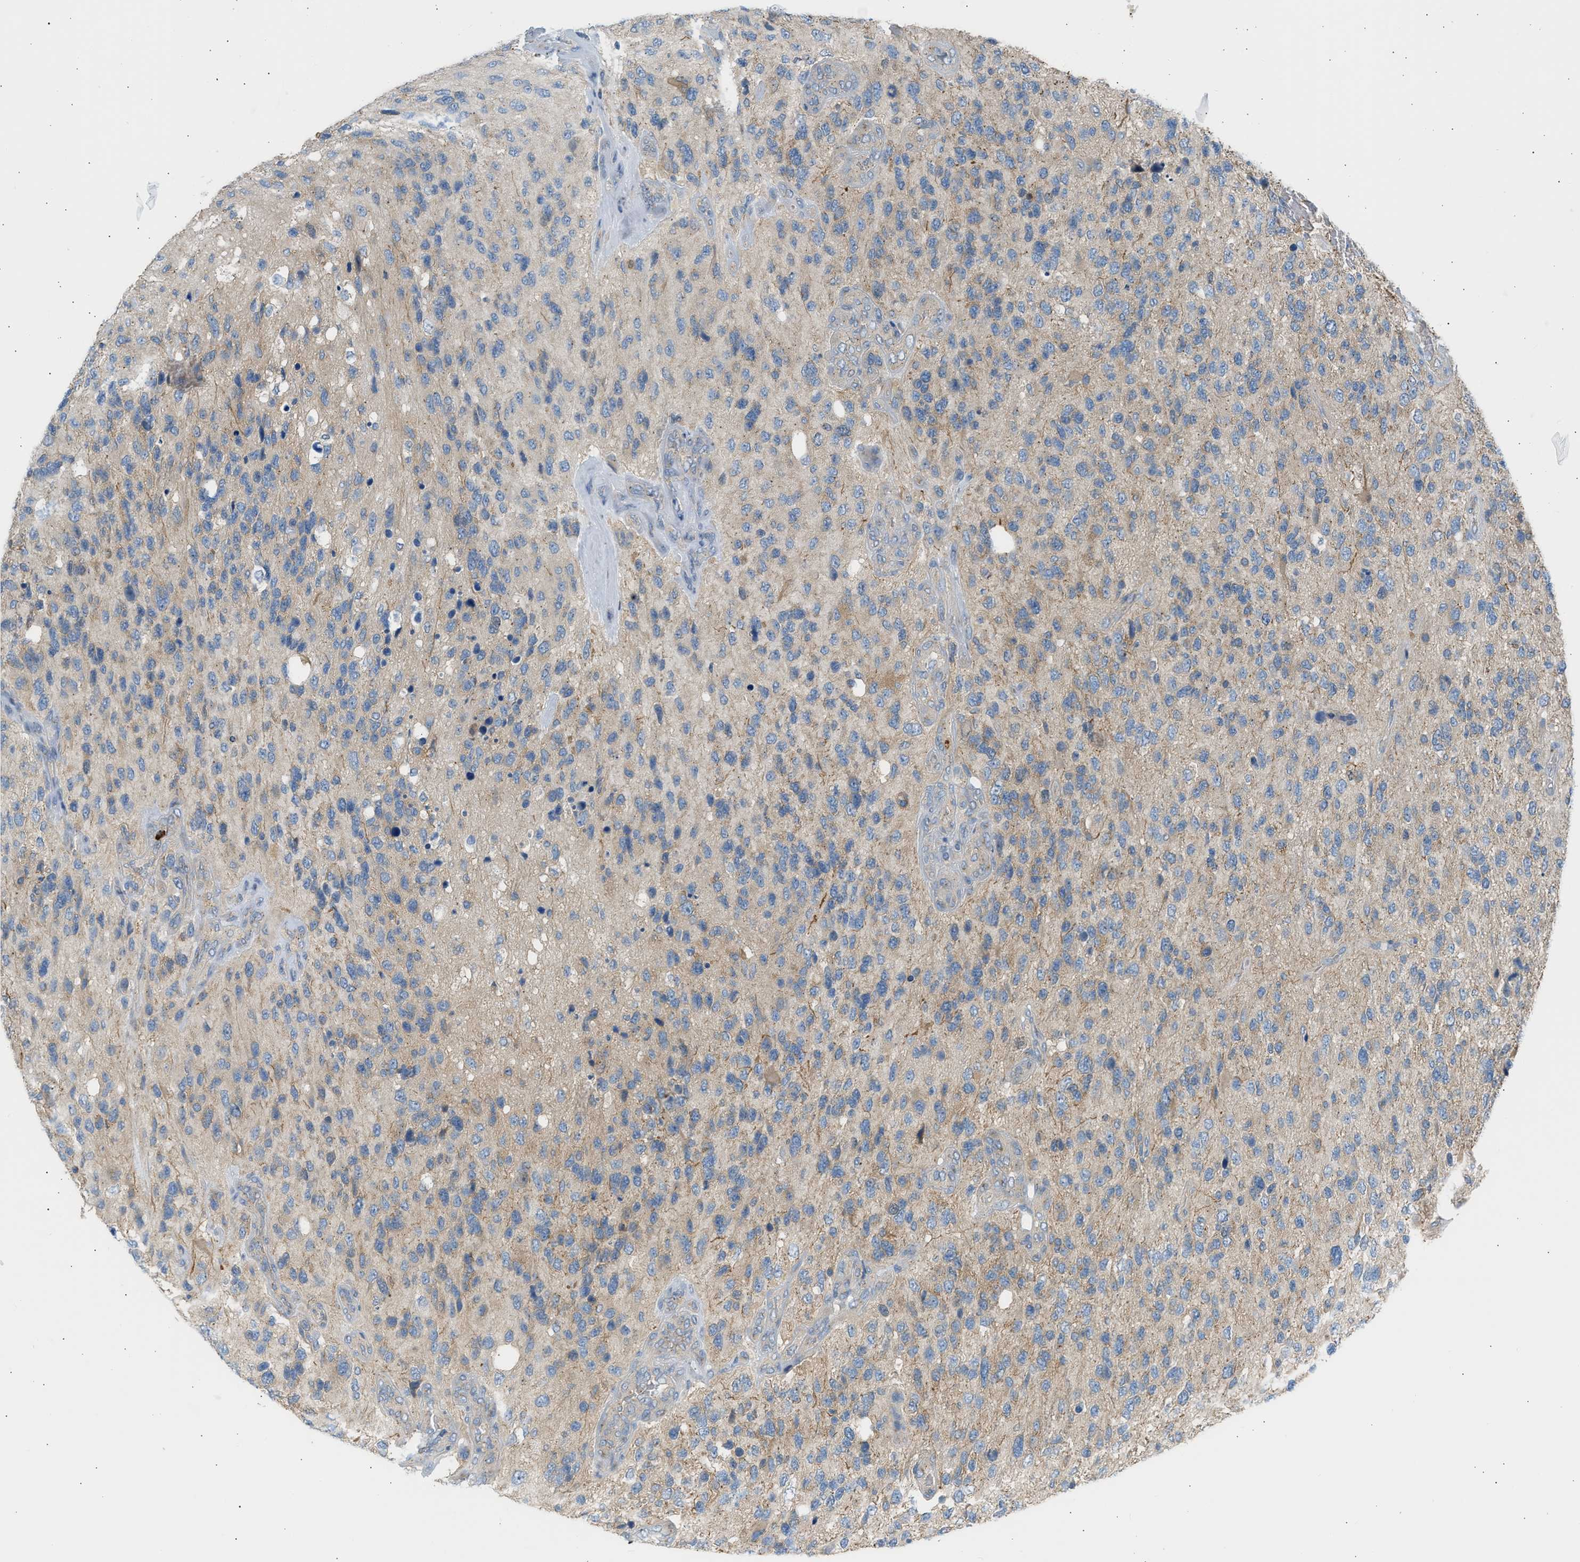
{"staining": {"intensity": "weak", "quantity": "25%-75%", "location": "cytoplasmic/membranous"}, "tissue": "glioma", "cell_type": "Tumor cells", "image_type": "cancer", "snomed": [{"axis": "morphology", "description": "Glioma, malignant, High grade"}, {"axis": "topography", "description": "Brain"}], "caption": "This histopathology image exhibits glioma stained with immunohistochemistry to label a protein in brown. The cytoplasmic/membranous of tumor cells show weak positivity for the protein. Nuclei are counter-stained blue.", "gene": "TRIM50", "patient": {"sex": "female", "age": 58}}